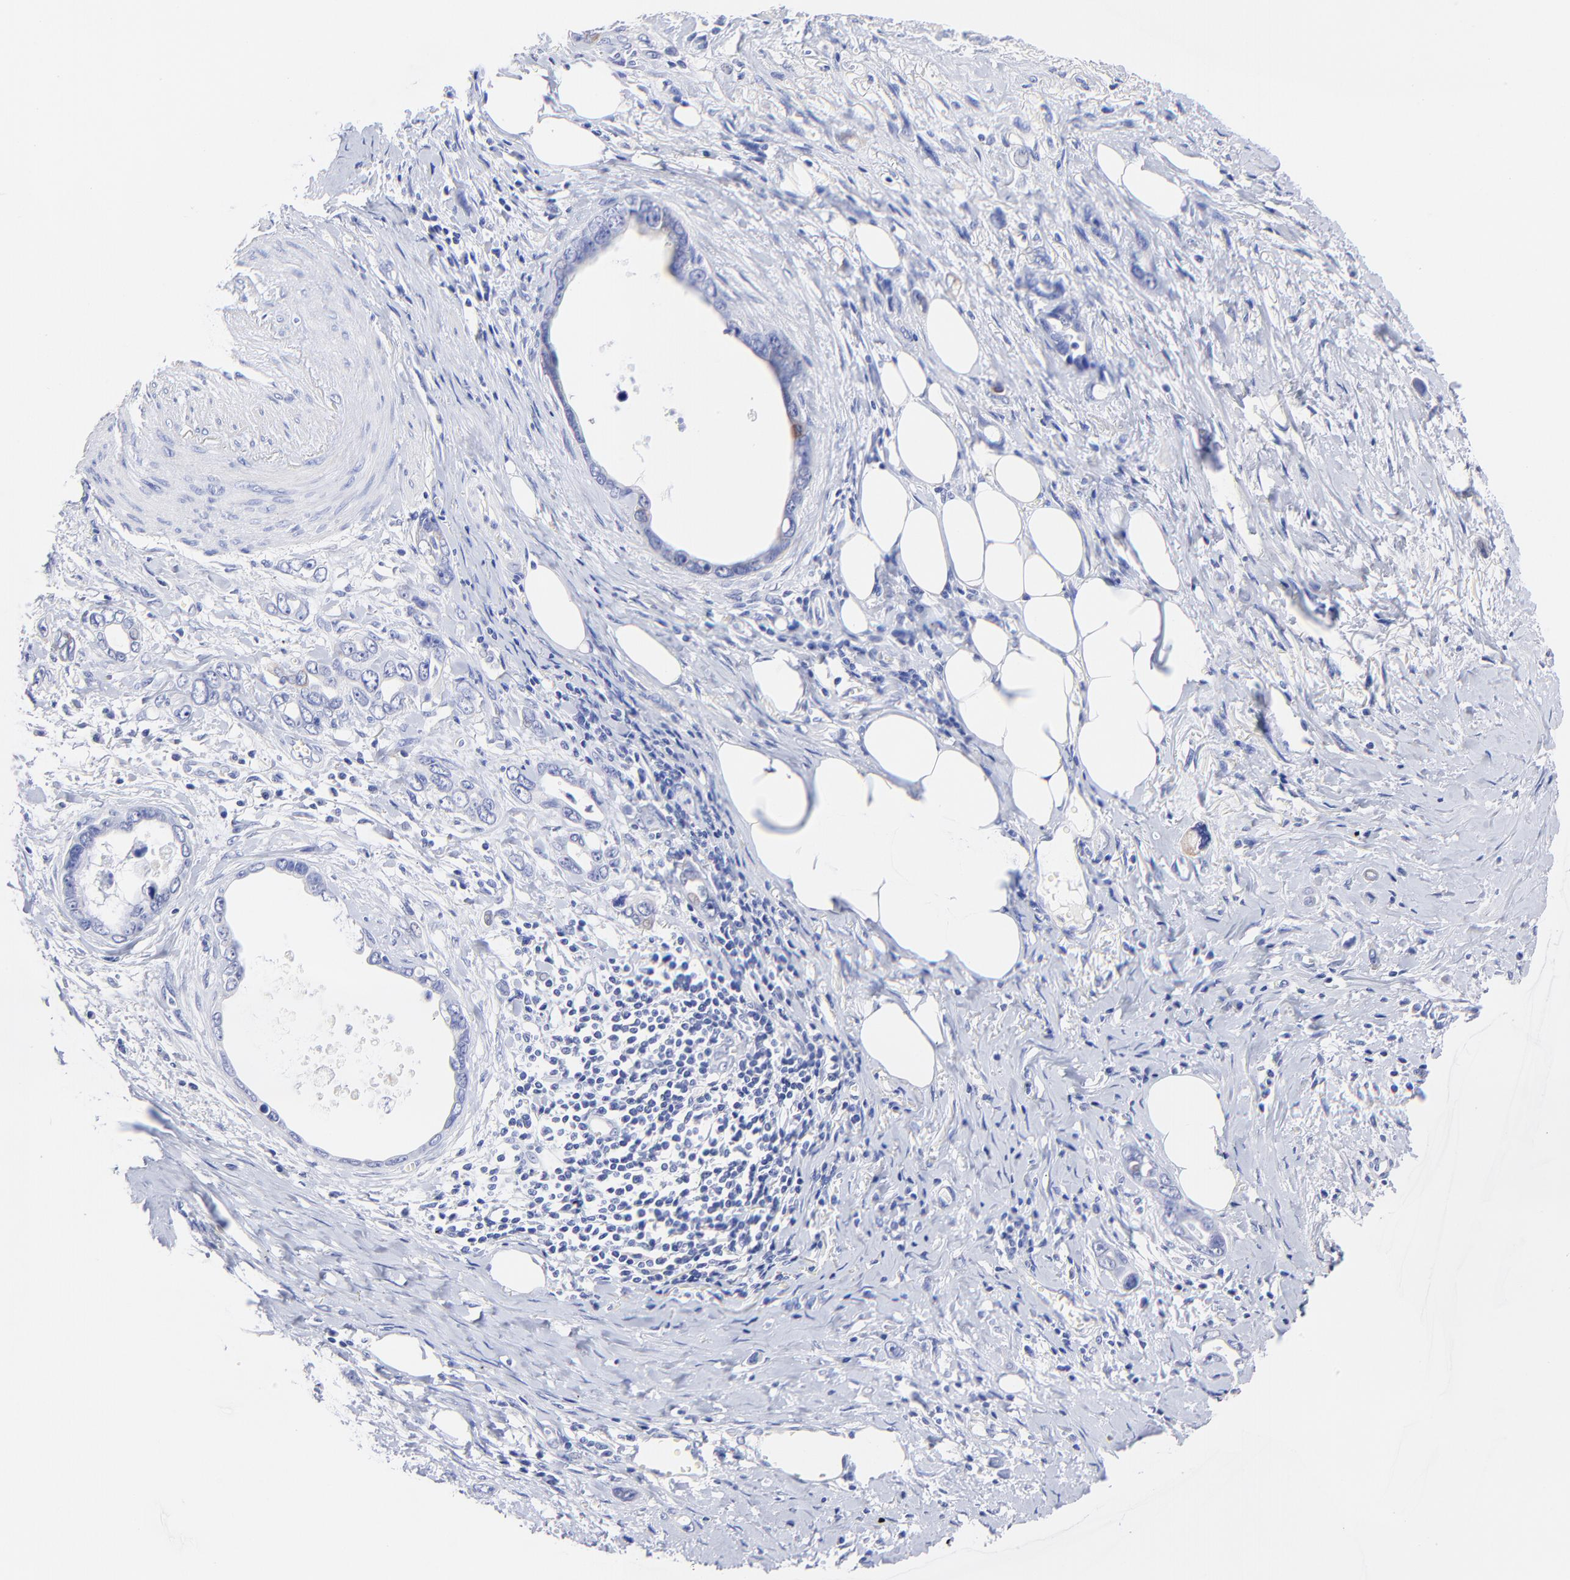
{"staining": {"intensity": "negative", "quantity": "none", "location": "none"}, "tissue": "stomach cancer", "cell_type": "Tumor cells", "image_type": "cancer", "snomed": [{"axis": "morphology", "description": "Adenocarcinoma, NOS"}, {"axis": "topography", "description": "Stomach"}], "caption": "Tumor cells are negative for protein expression in human stomach cancer. The staining was performed using DAB (3,3'-diaminobenzidine) to visualize the protein expression in brown, while the nuclei were stained in blue with hematoxylin (Magnification: 20x).", "gene": "RAB3A", "patient": {"sex": "male", "age": 78}}